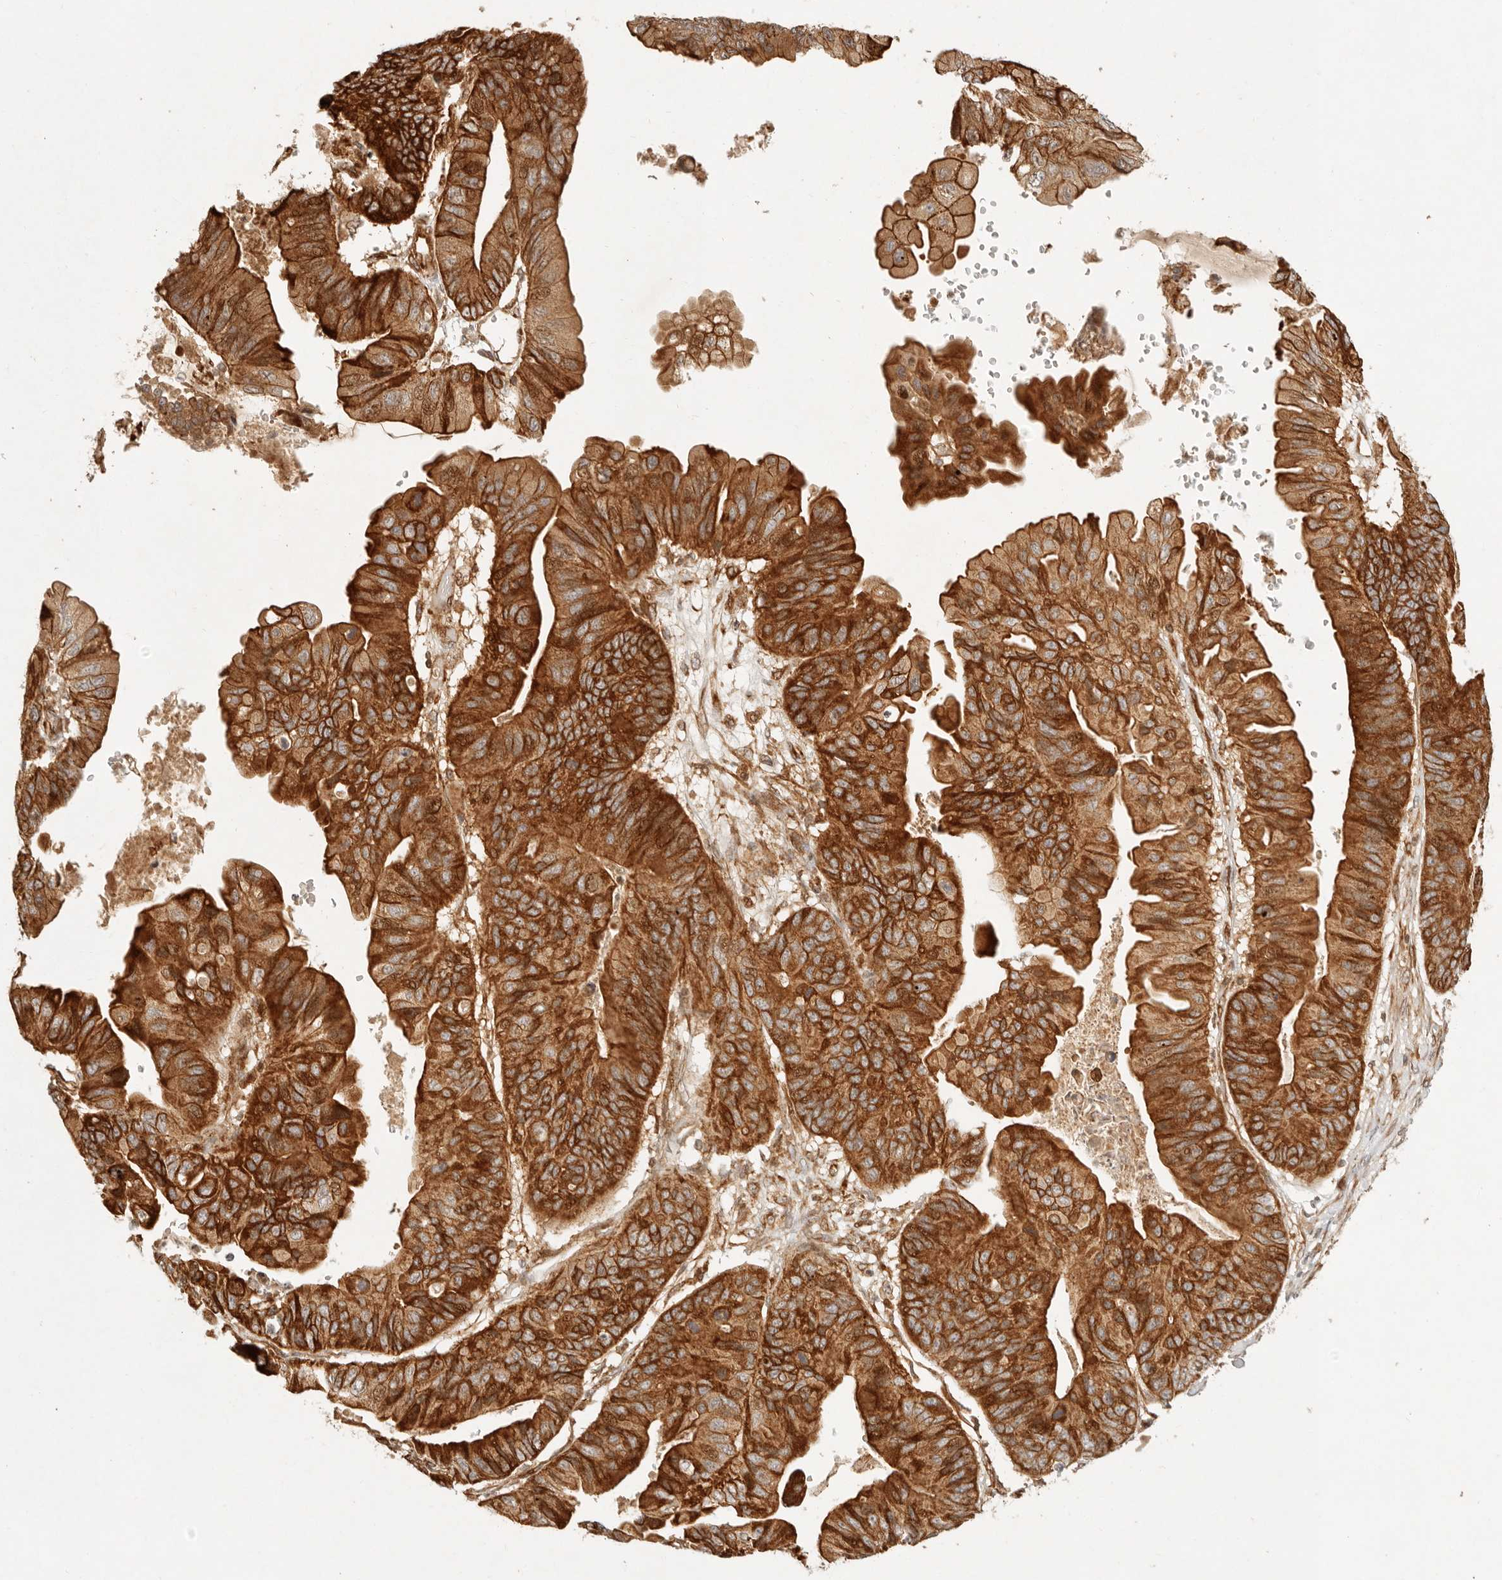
{"staining": {"intensity": "strong", "quantity": ">75%", "location": "cytoplasmic/membranous"}, "tissue": "ovarian cancer", "cell_type": "Tumor cells", "image_type": "cancer", "snomed": [{"axis": "morphology", "description": "Cystadenocarcinoma, mucinous, NOS"}, {"axis": "topography", "description": "Ovary"}], "caption": "Strong cytoplasmic/membranous staining is identified in approximately >75% of tumor cells in mucinous cystadenocarcinoma (ovarian). Ihc stains the protein of interest in brown and the nuclei are stained blue.", "gene": "KLHL38", "patient": {"sex": "female", "age": 61}}